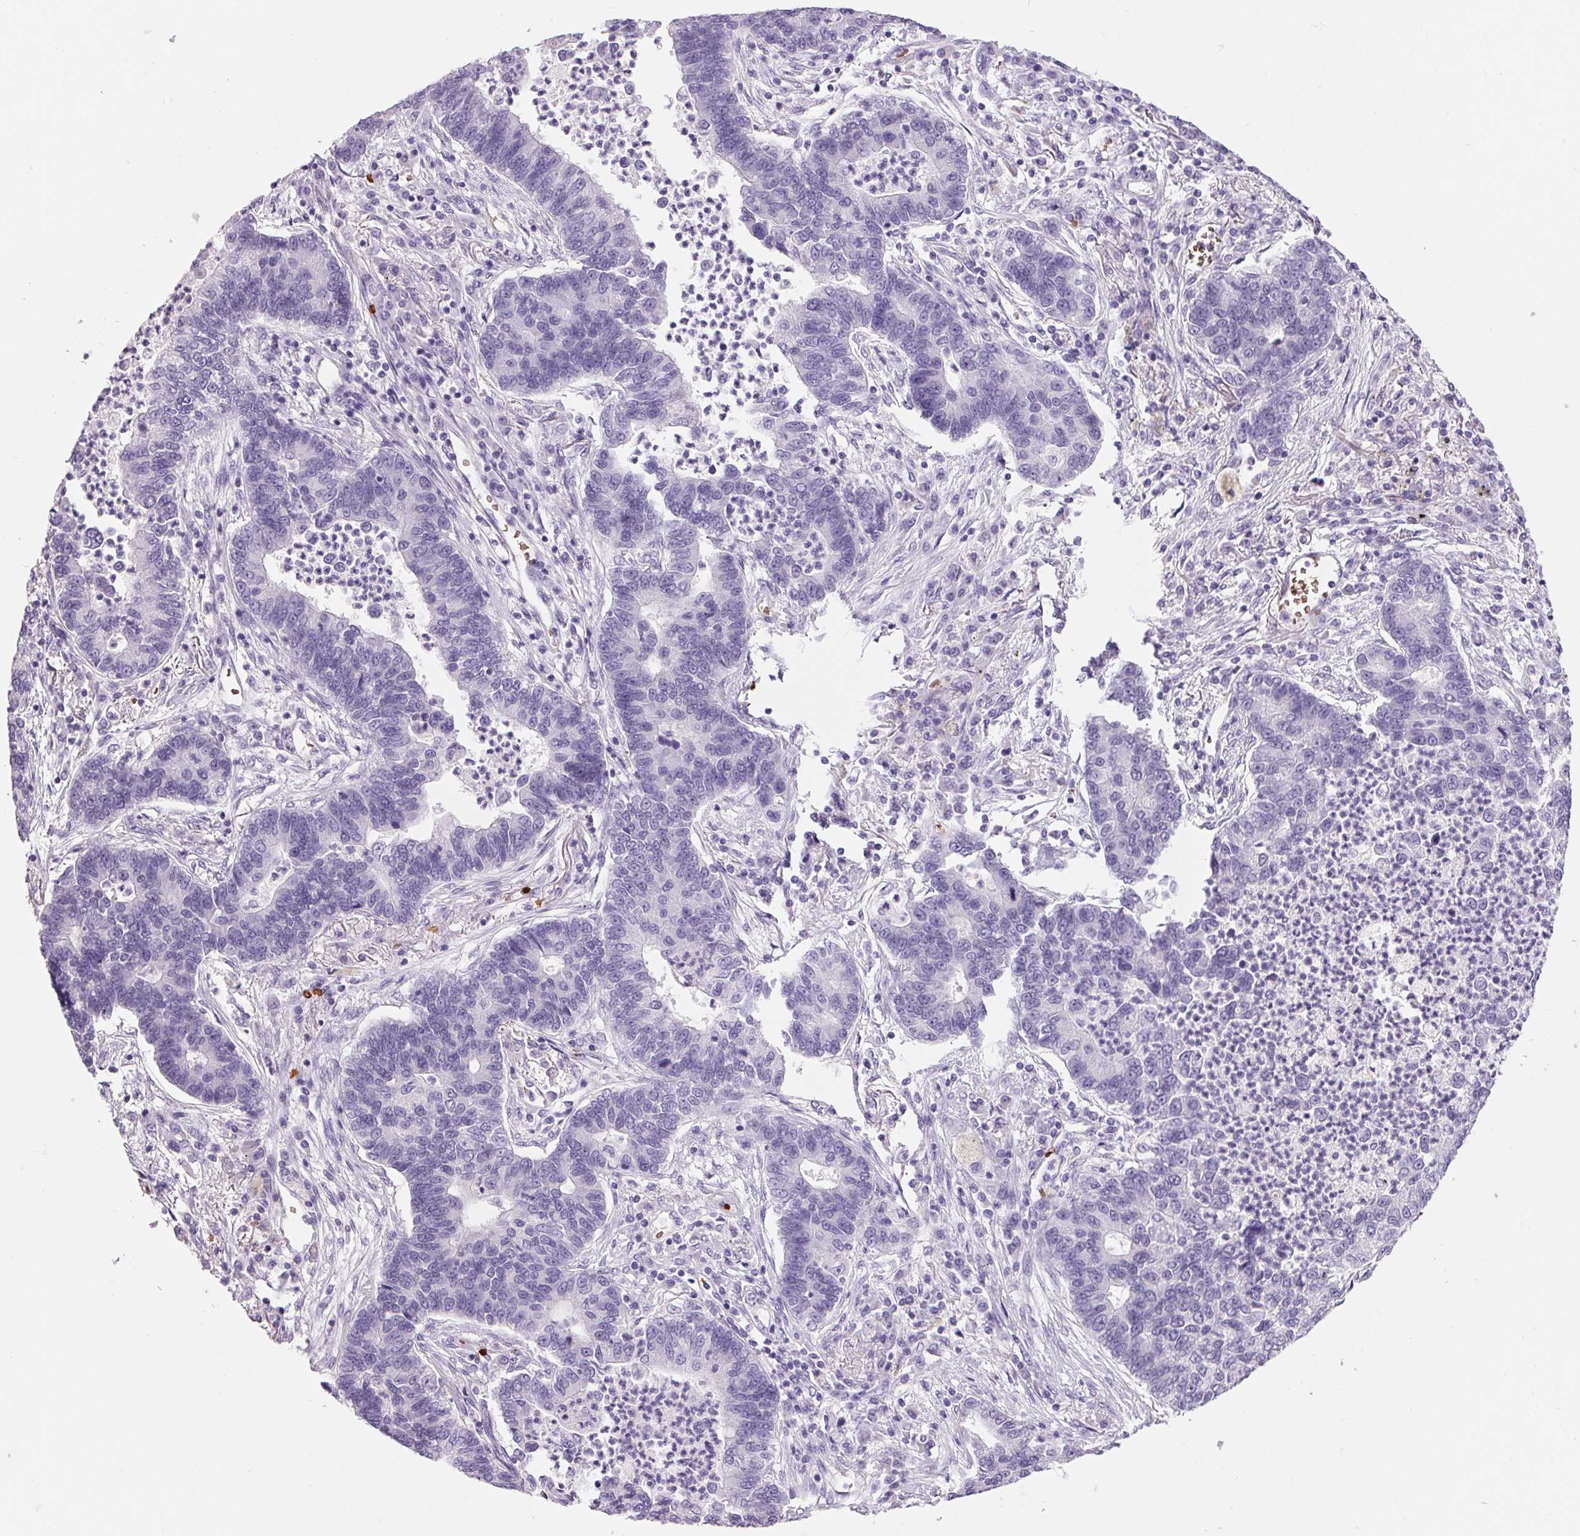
{"staining": {"intensity": "negative", "quantity": "none", "location": "none"}, "tissue": "lung cancer", "cell_type": "Tumor cells", "image_type": "cancer", "snomed": [{"axis": "morphology", "description": "Adenocarcinoma, NOS"}, {"axis": "topography", "description": "Lung"}], "caption": "High power microscopy image of an immunohistochemistry micrograph of adenocarcinoma (lung), revealing no significant expression in tumor cells.", "gene": "HBQ1", "patient": {"sex": "female", "age": 57}}